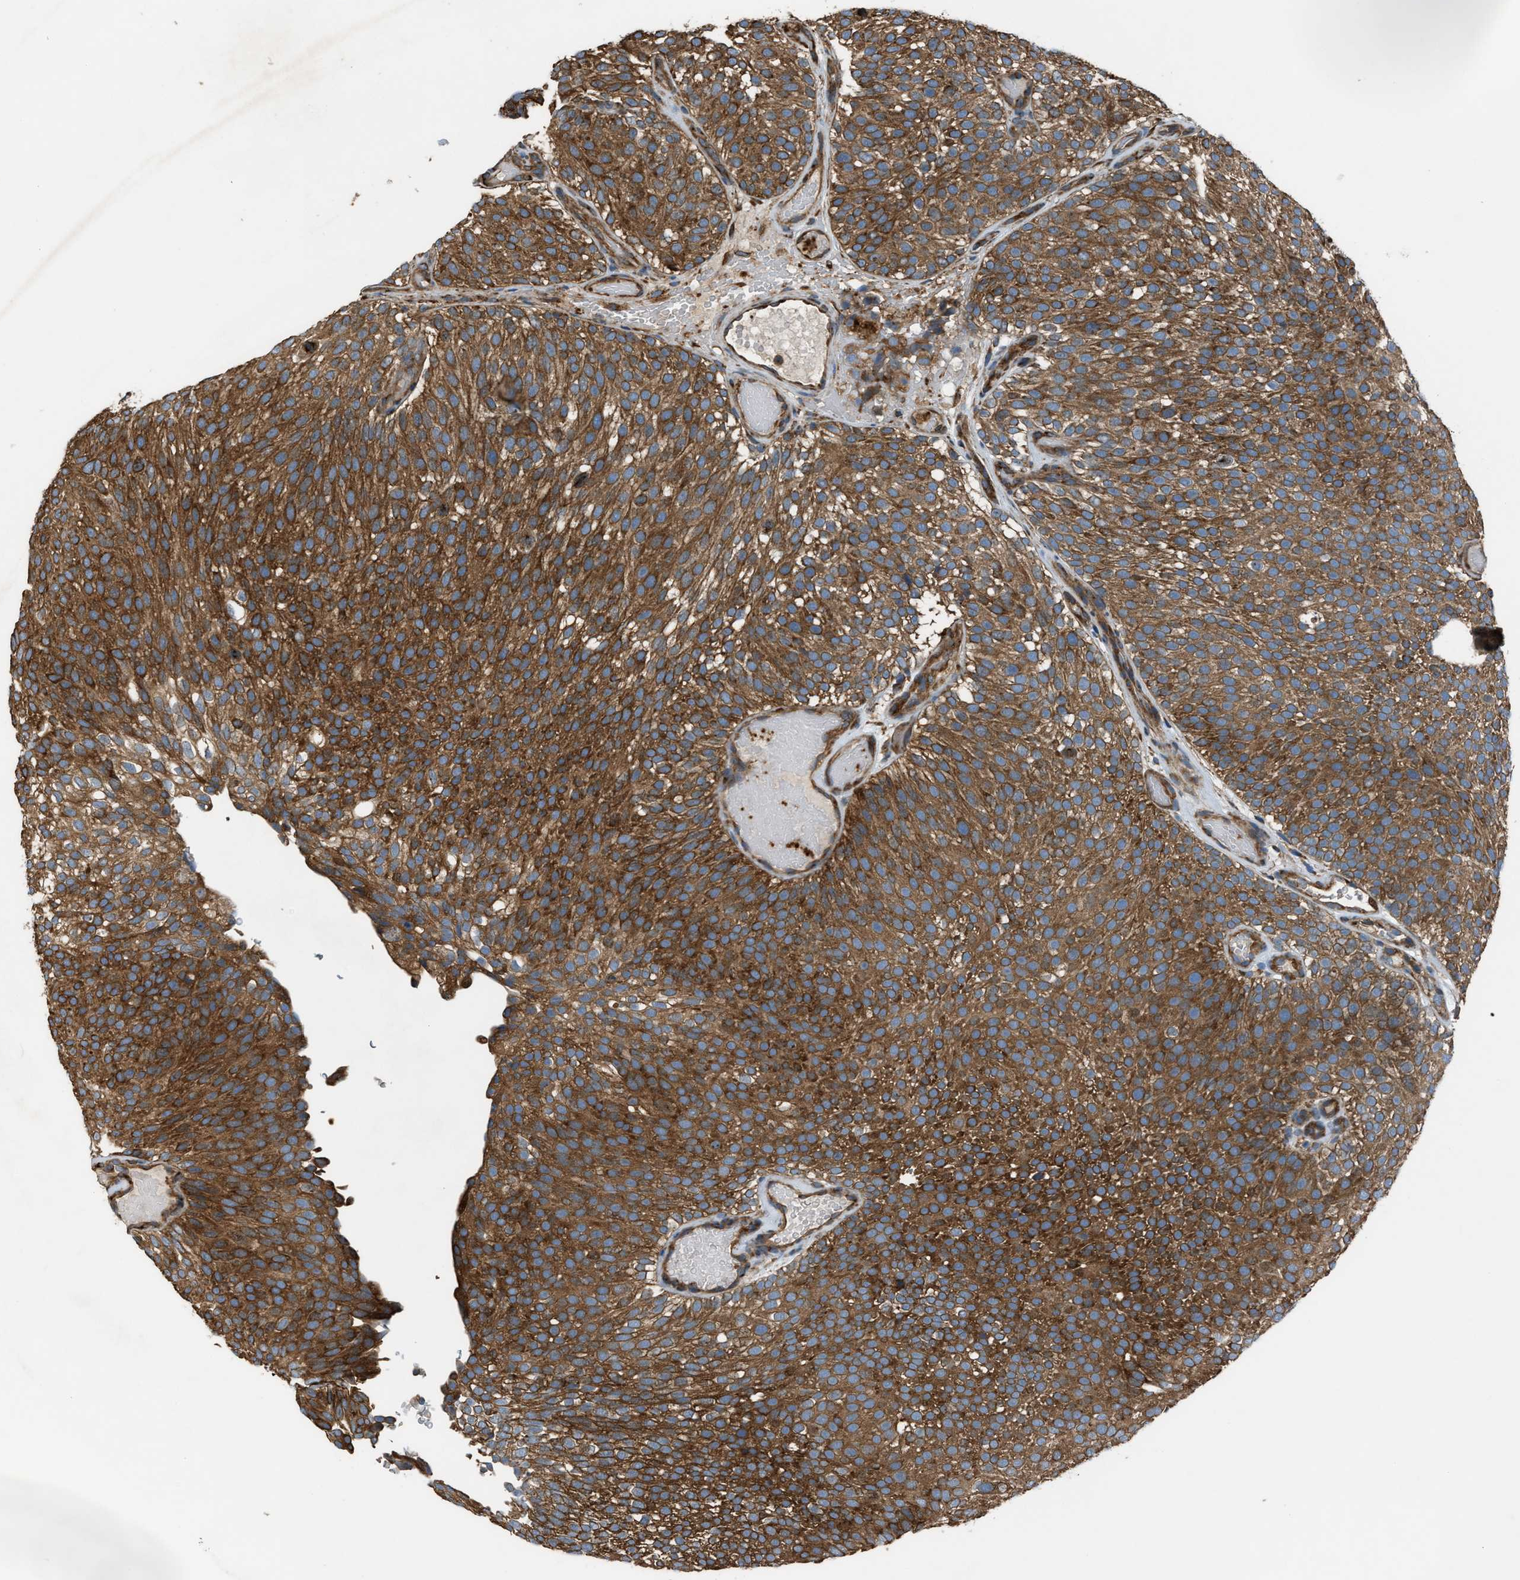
{"staining": {"intensity": "strong", "quantity": ">75%", "location": "cytoplasmic/membranous"}, "tissue": "urothelial cancer", "cell_type": "Tumor cells", "image_type": "cancer", "snomed": [{"axis": "morphology", "description": "Urothelial carcinoma, Low grade"}, {"axis": "topography", "description": "Urinary bladder"}], "caption": "Tumor cells display high levels of strong cytoplasmic/membranous positivity in approximately >75% of cells in human urothelial cancer. (DAB (3,3'-diaminobenzidine) = brown stain, brightfield microscopy at high magnification).", "gene": "TRPC1", "patient": {"sex": "male", "age": 78}}